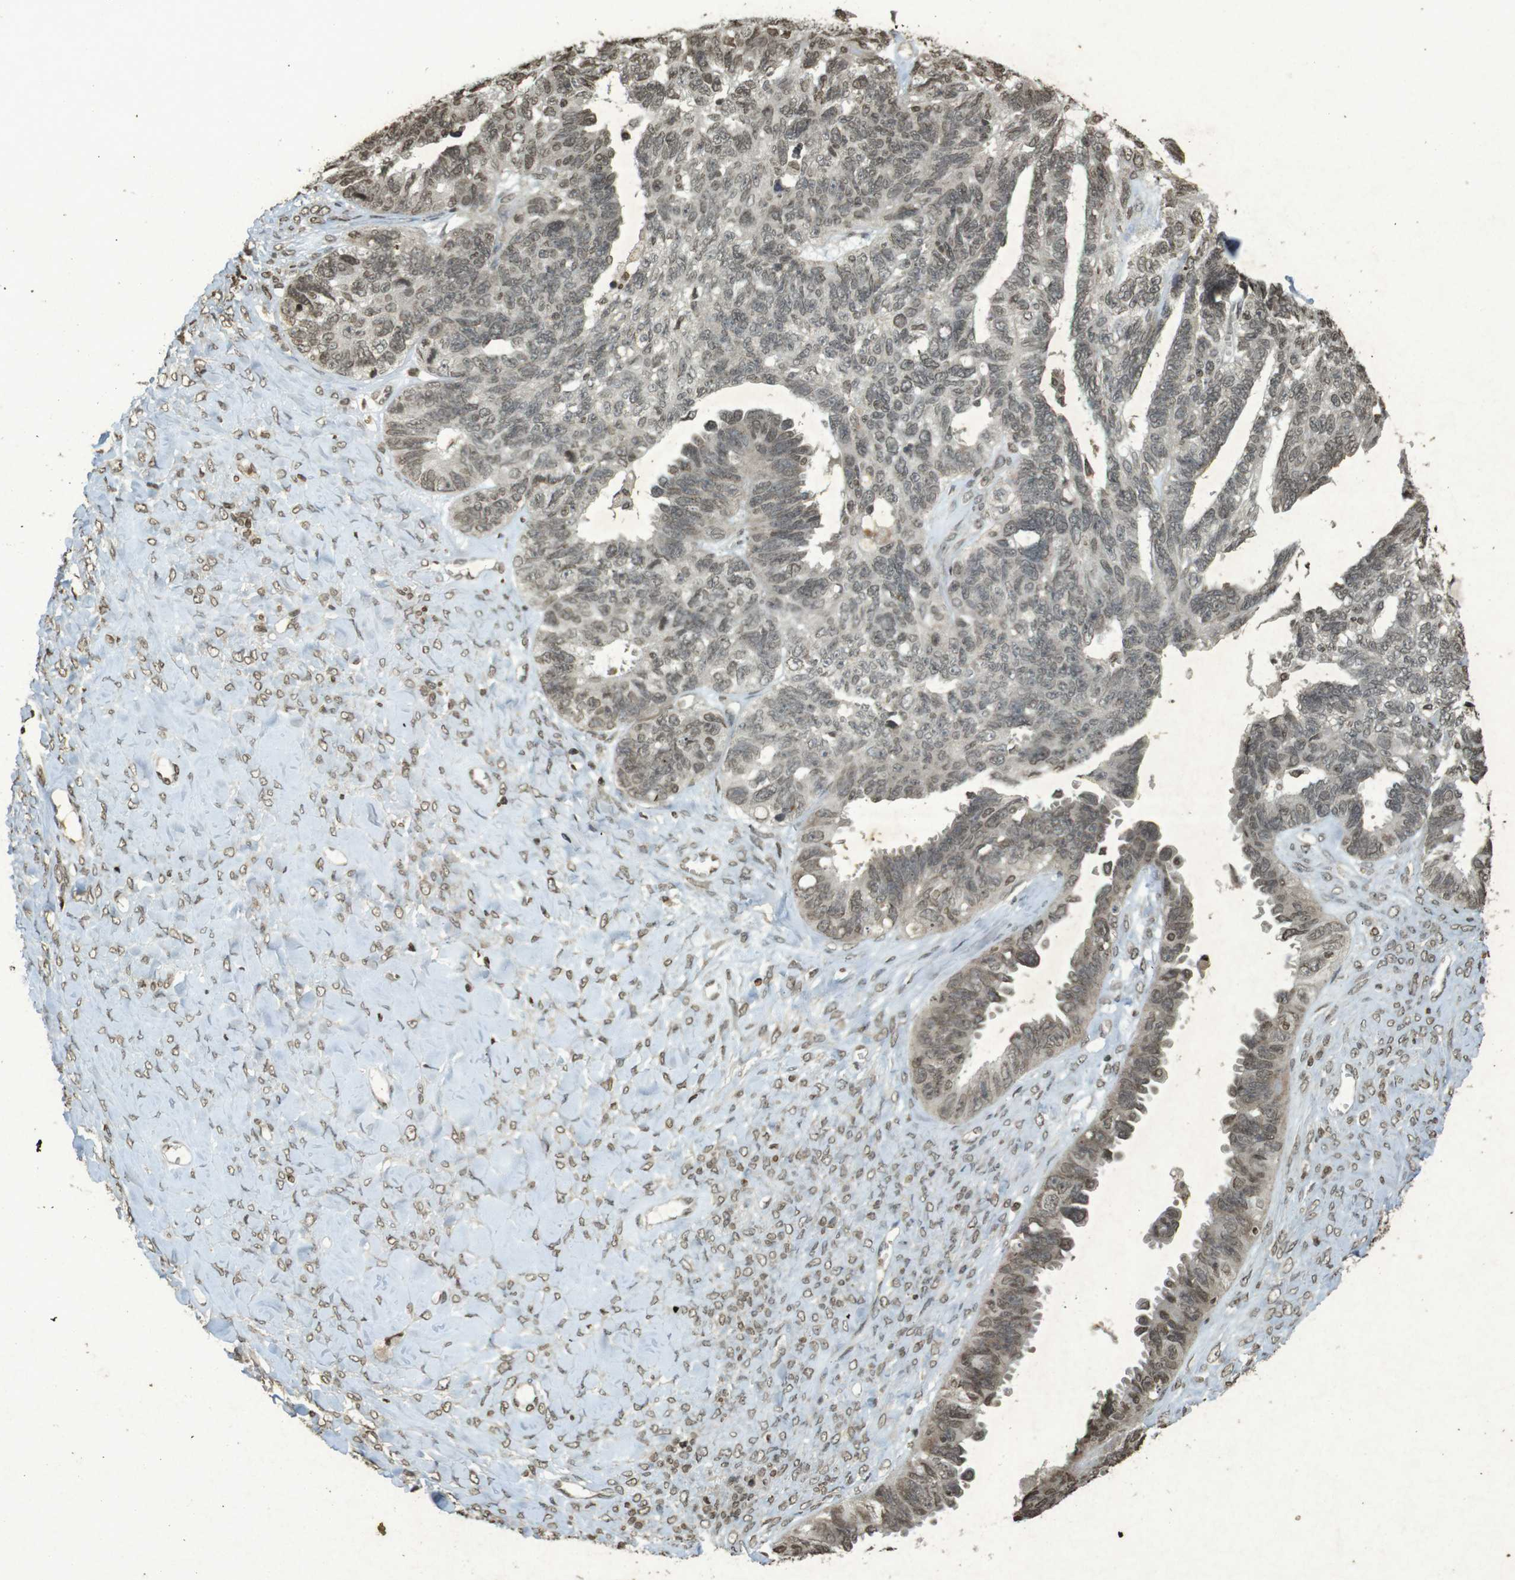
{"staining": {"intensity": "weak", "quantity": ">75%", "location": "nuclear"}, "tissue": "ovarian cancer", "cell_type": "Tumor cells", "image_type": "cancer", "snomed": [{"axis": "morphology", "description": "Cystadenocarcinoma, serous, NOS"}, {"axis": "topography", "description": "Ovary"}], "caption": "Immunohistochemistry image of human serous cystadenocarcinoma (ovarian) stained for a protein (brown), which exhibits low levels of weak nuclear positivity in approximately >75% of tumor cells.", "gene": "ORC4", "patient": {"sex": "female", "age": 79}}